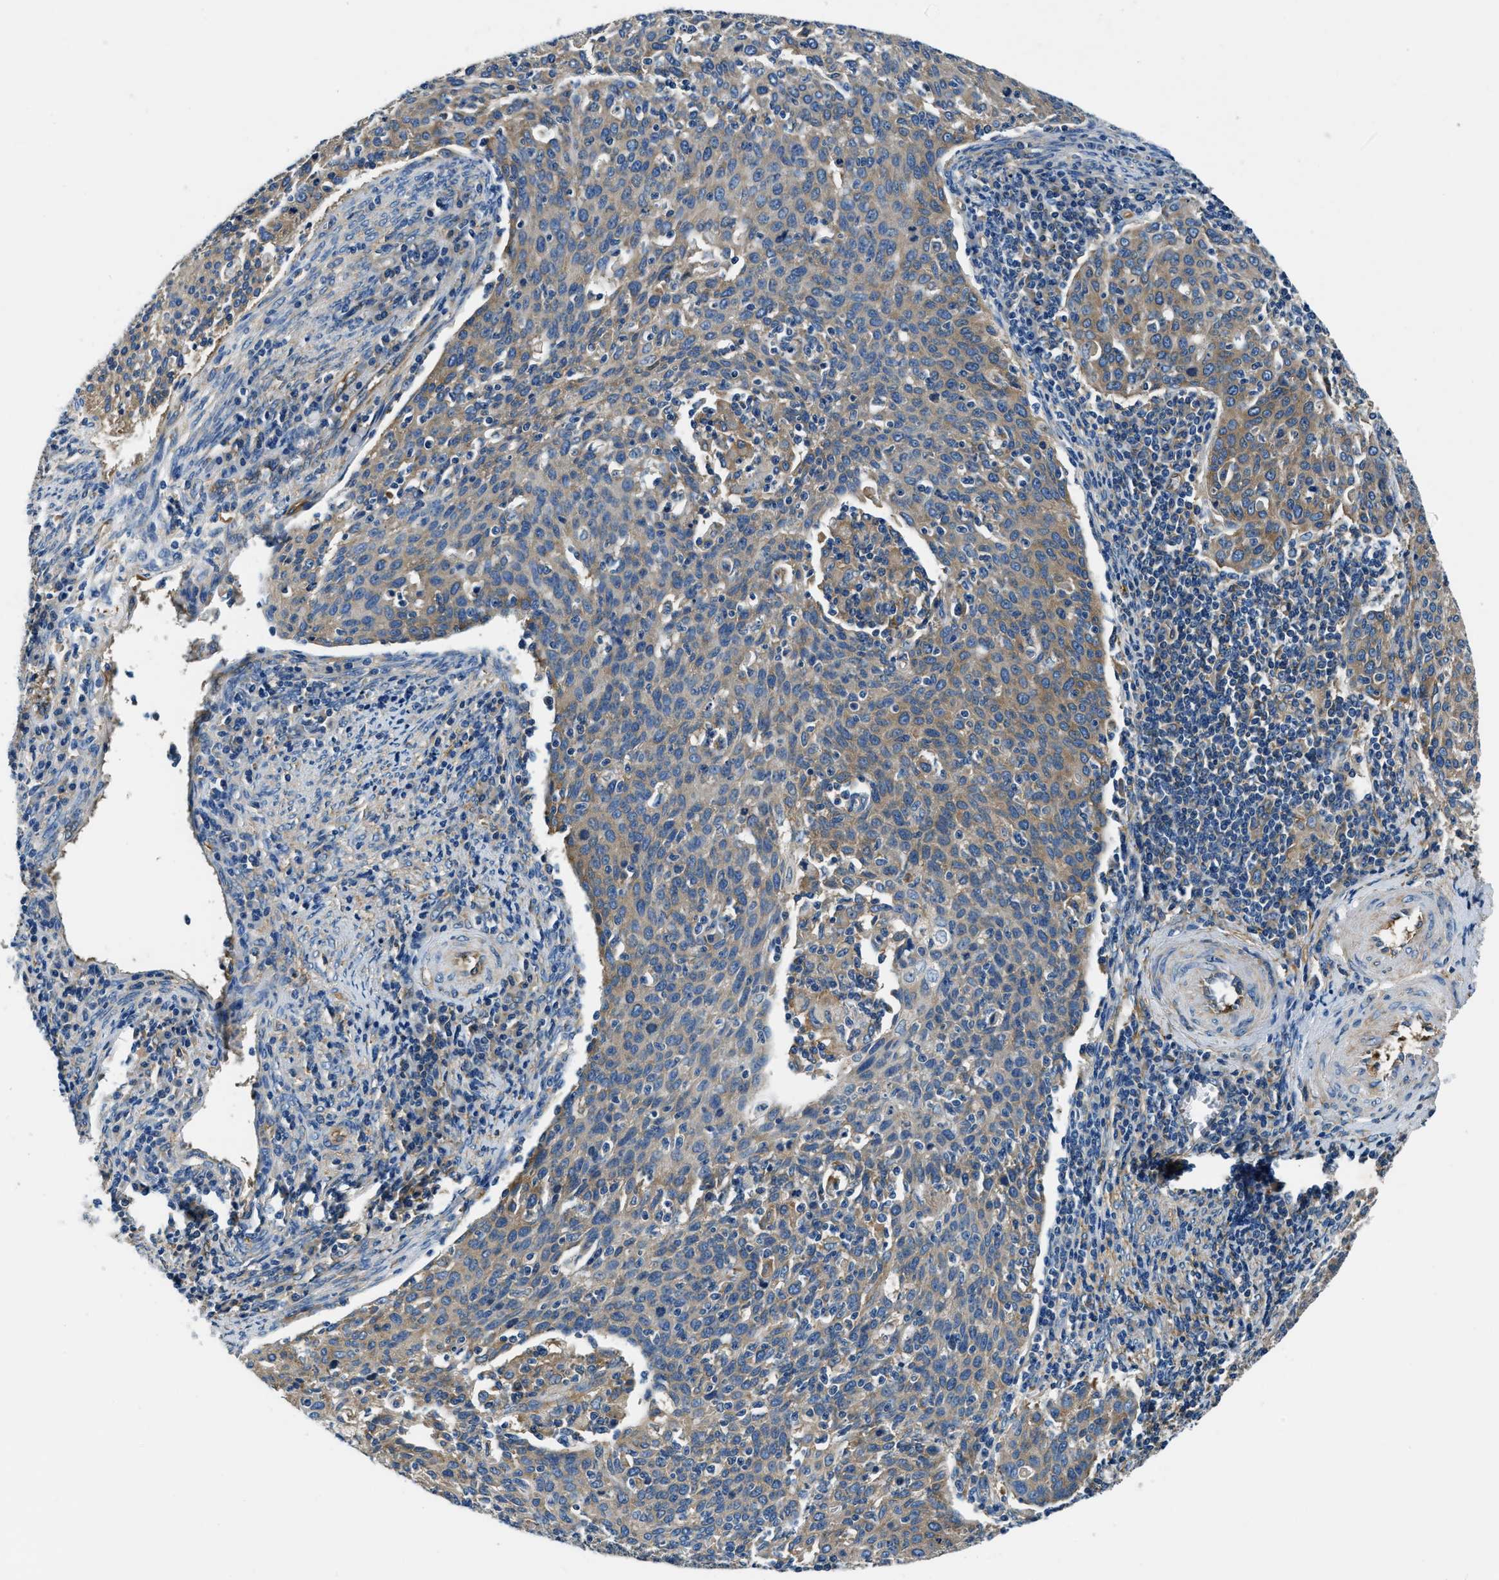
{"staining": {"intensity": "weak", "quantity": "25%-75%", "location": "cytoplasmic/membranous"}, "tissue": "cervical cancer", "cell_type": "Tumor cells", "image_type": "cancer", "snomed": [{"axis": "morphology", "description": "Squamous cell carcinoma, NOS"}, {"axis": "topography", "description": "Cervix"}], "caption": "High-magnification brightfield microscopy of cervical cancer stained with DAB (brown) and counterstained with hematoxylin (blue). tumor cells exhibit weak cytoplasmic/membranous expression is seen in approximately25%-75% of cells.", "gene": "EEA1", "patient": {"sex": "female", "age": 38}}